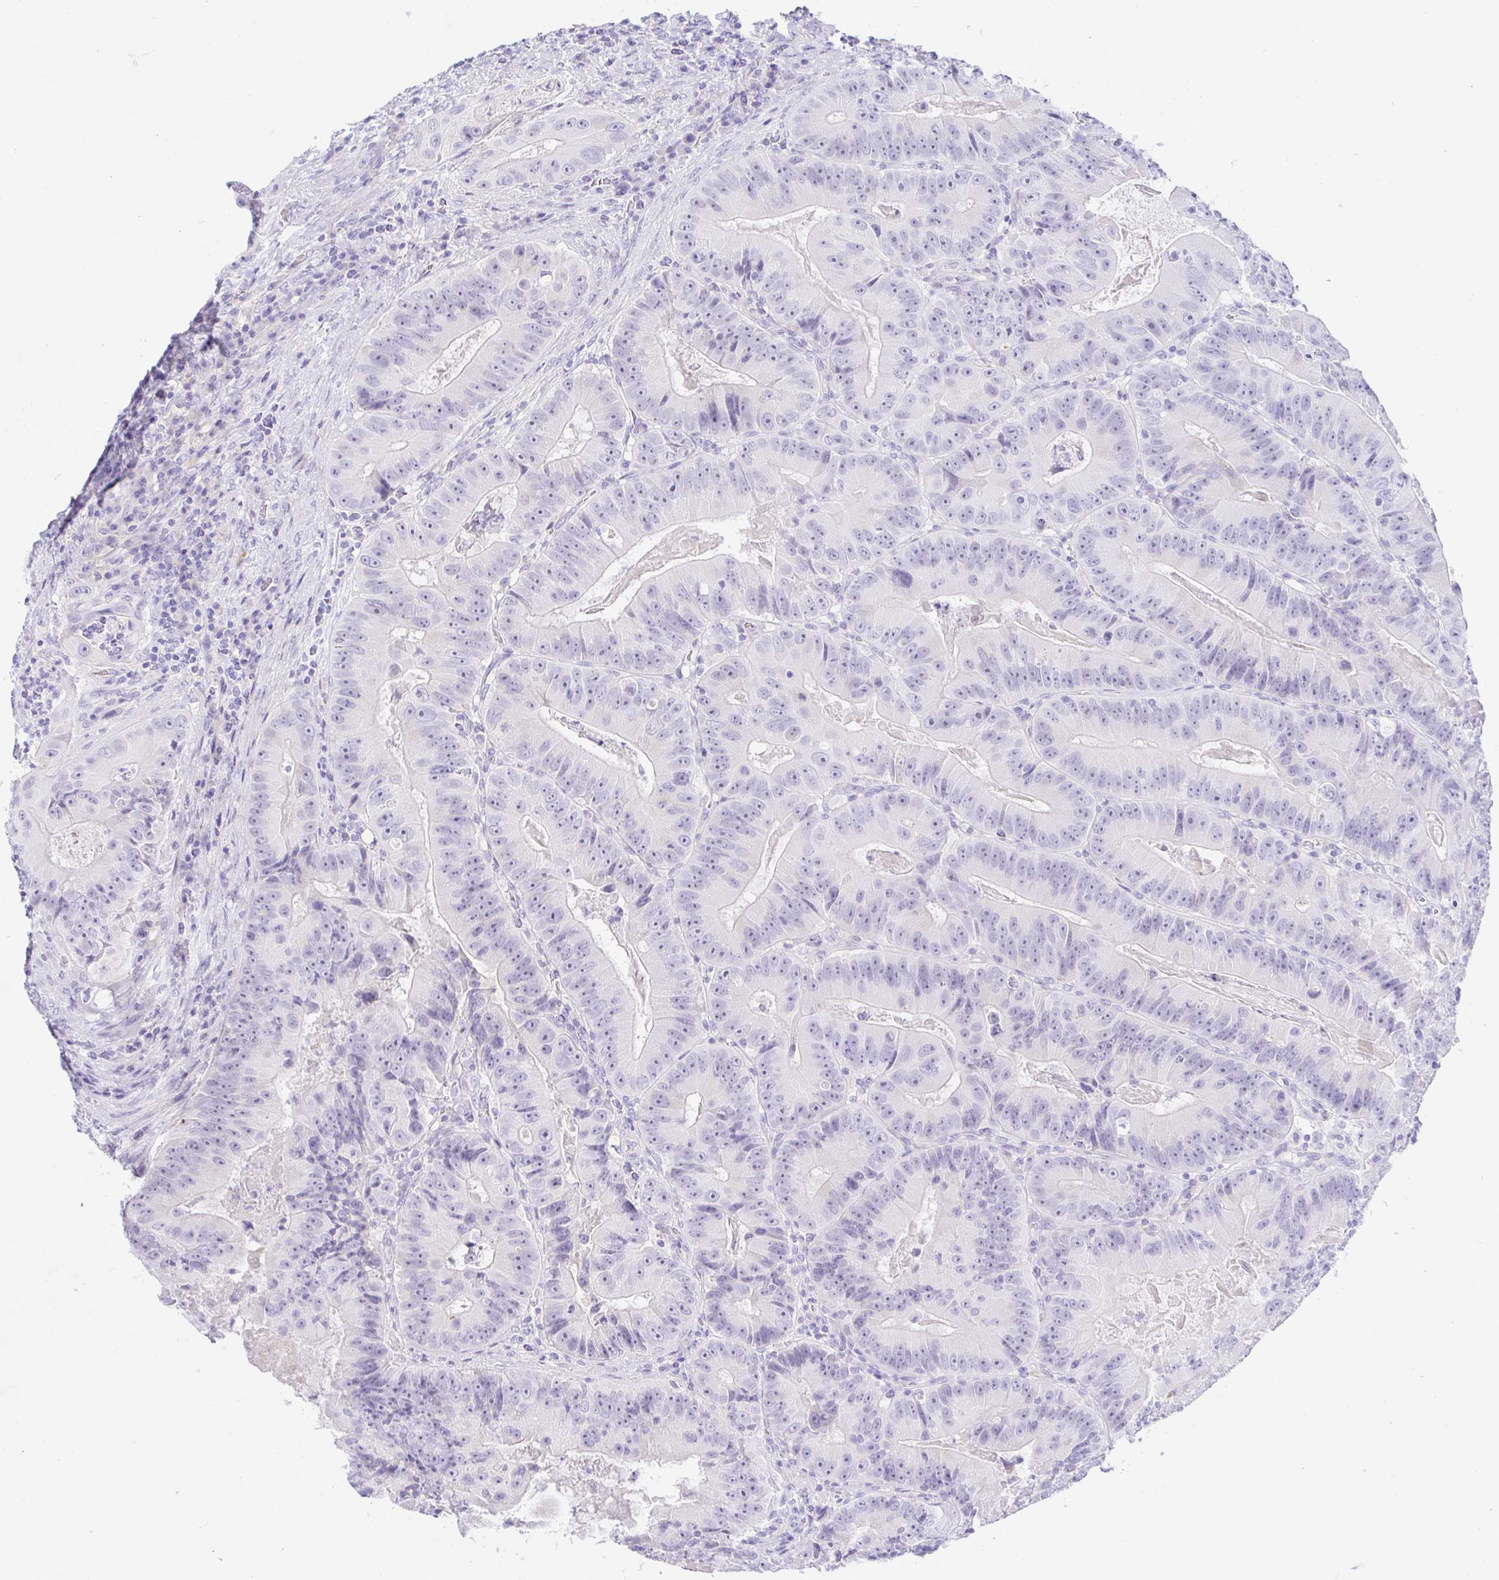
{"staining": {"intensity": "negative", "quantity": "none", "location": "none"}, "tissue": "colorectal cancer", "cell_type": "Tumor cells", "image_type": "cancer", "snomed": [{"axis": "morphology", "description": "Adenocarcinoma, NOS"}, {"axis": "topography", "description": "Colon"}], "caption": "High power microscopy photomicrograph of an IHC image of colorectal adenocarcinoma, revealing no significant staining in tumor cells. (Brightfield microscopy of DAB (3,3'-diaminobenzidine) immunohistochemistry (IHC) at high magnification).", "gene": "PINLYP", "patient": {"sex": "female", "age": 86}}